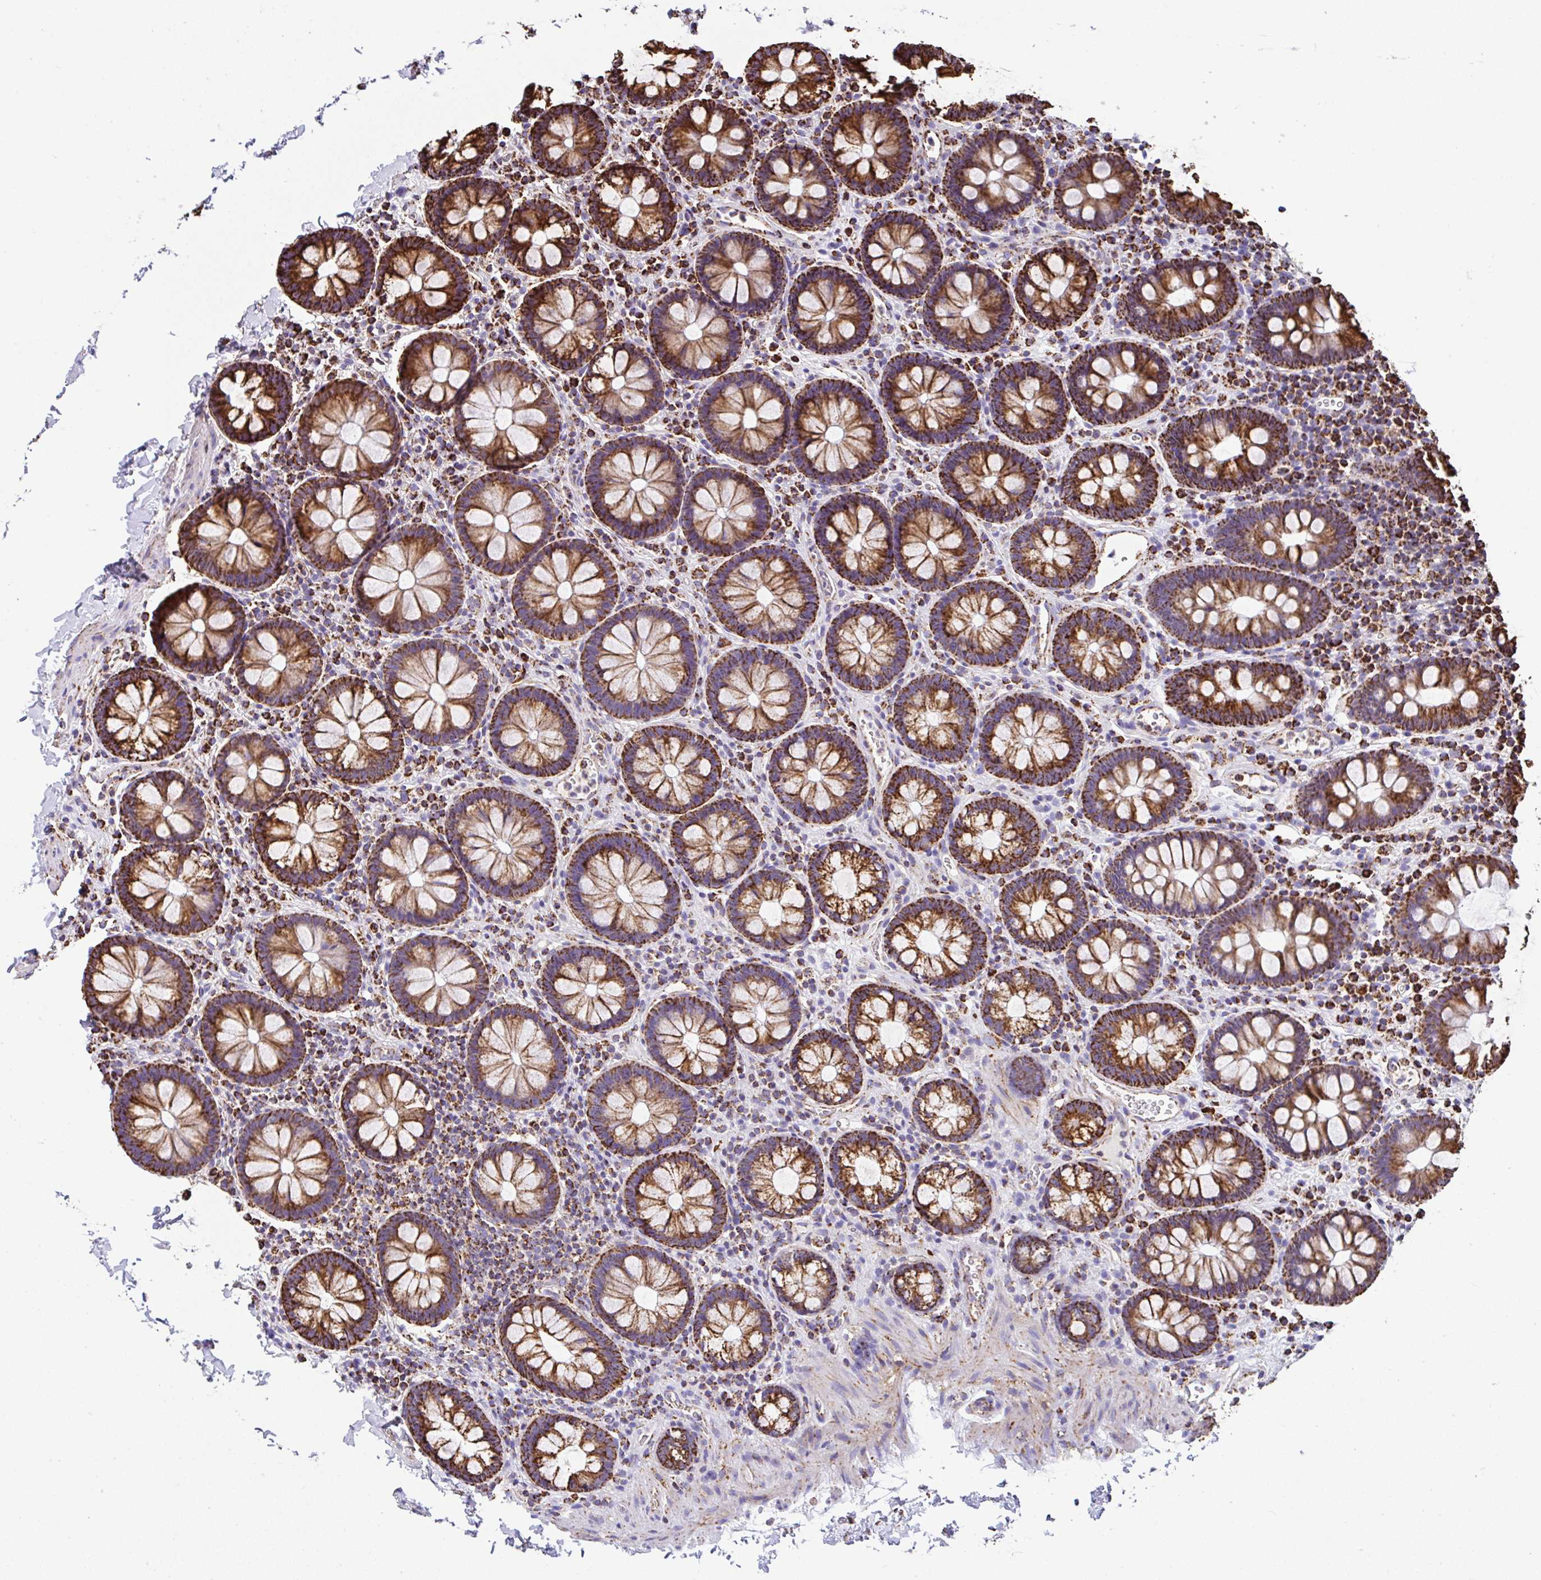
{"staining": {"intensity": "moderate", "quantity": ">75%", "location": "cytoplasmic/membranous"}, "tissue": "colon", "cell_type": "Endothelial cells", "image_type": "normal", "snomed": [{"axis": "morphology", "description": "Normal tissue, NOS"}, {"axis": "topography", "description": "Colon"}, {"axis": "topography", "description": "Peripheral nerve tissue"}], "caption": "The histopathology image demonstrates immunohistochemical staining of normal colon. There is moderate cytoplasmic/membranous positivity is identified in about >75% of endothelial cells.", "gene": "ANKRD33B", "patient": {"sex": "male", "age": 84}}